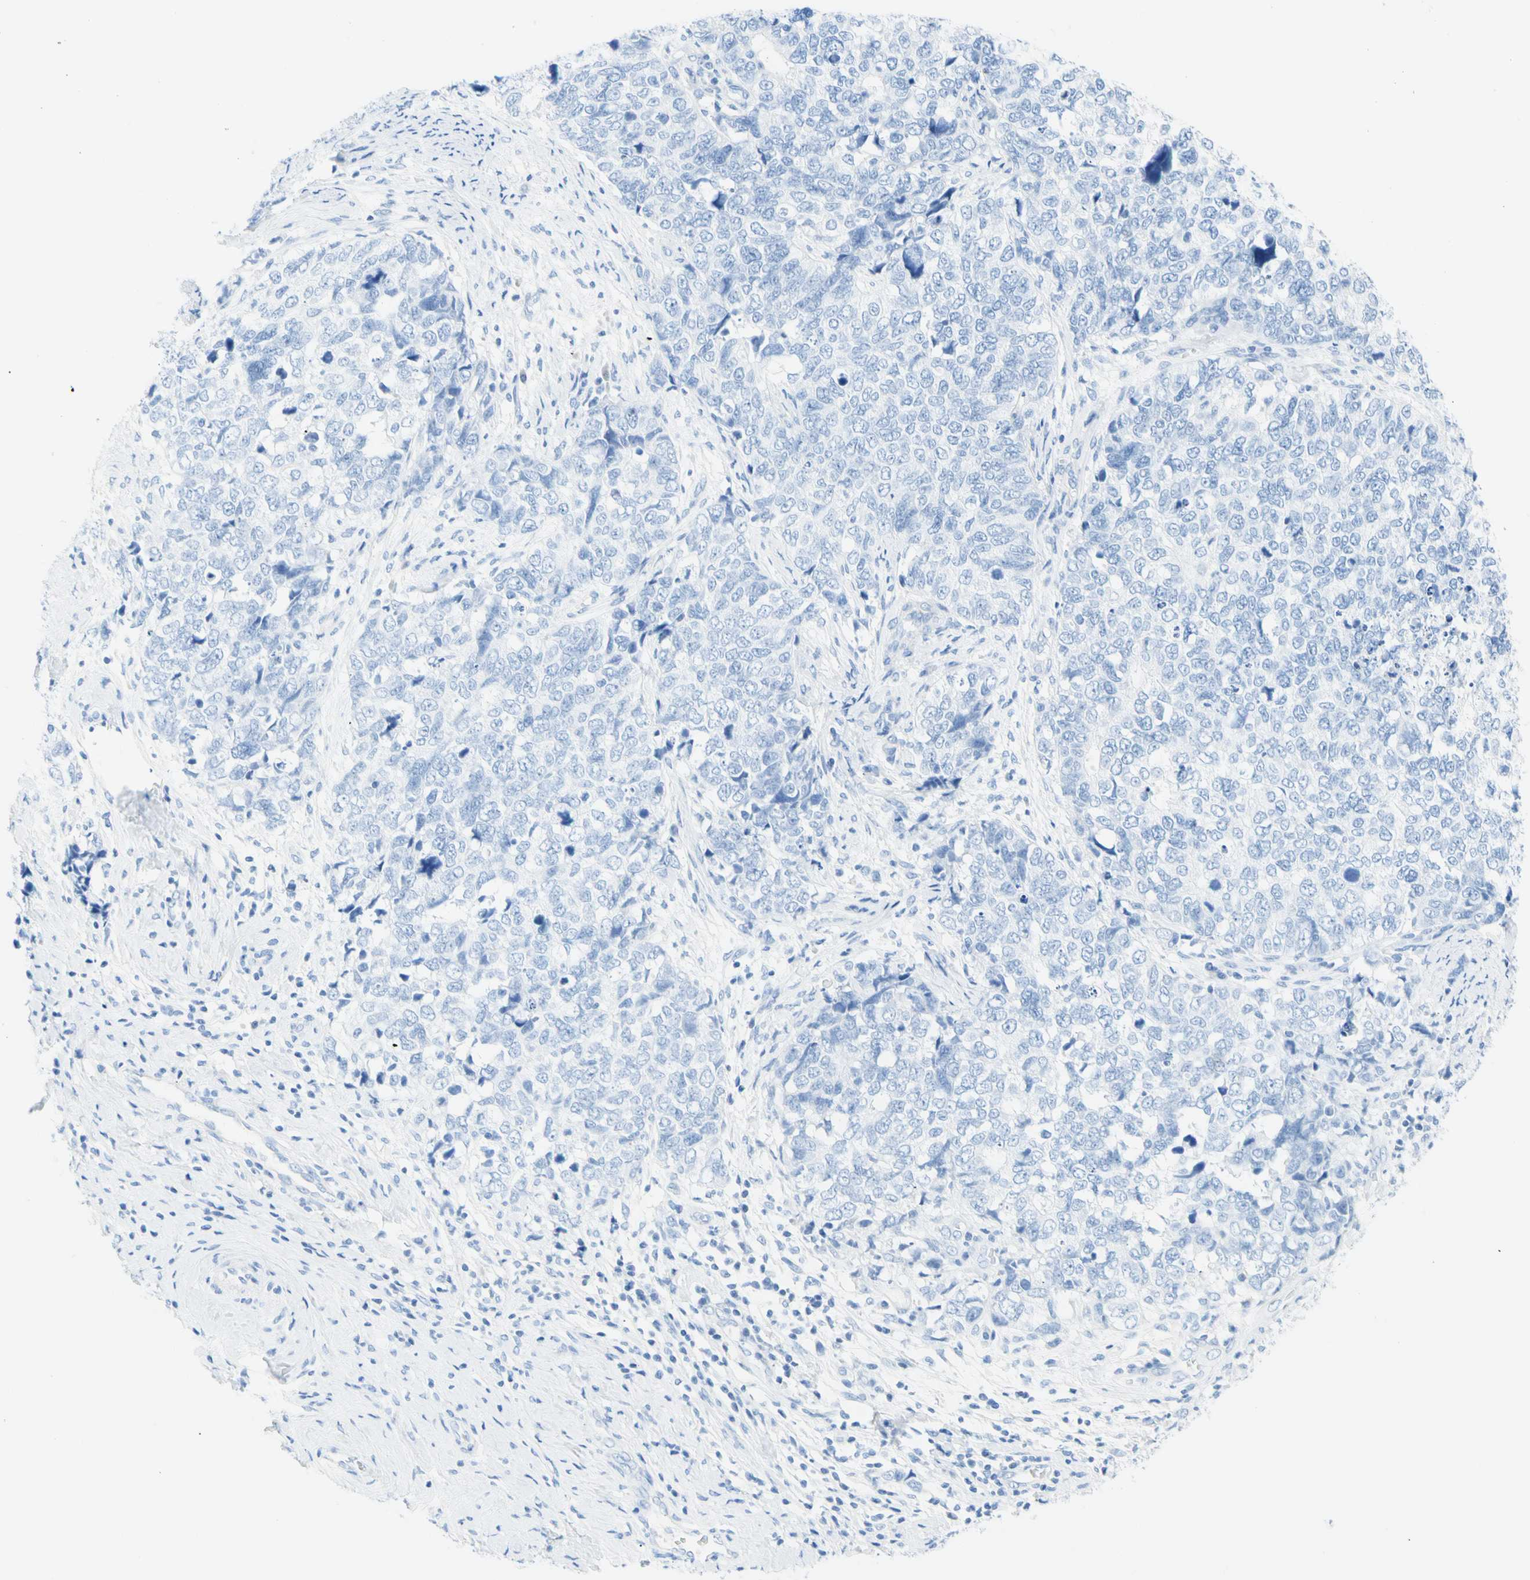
{"staining": {"intensity": "negative", "quantity": "none", "location": "none"}, "tissue": "cervical cancer", "cell_type": "Tumor cells", "image_type": "cancer", "snomed": [{"axis": "morphology", "description": "Squamous cell carcinoma, NOS"}, {"axis": "topography", "description": "Cervix"}], "caption": "This is an immunohistochemistry (IHC) image of squamous cell carcinoma (cervical). There is no expression in tumor cells.", "gene": "CEL", "patient": {"sex": "female", "age": 63}}